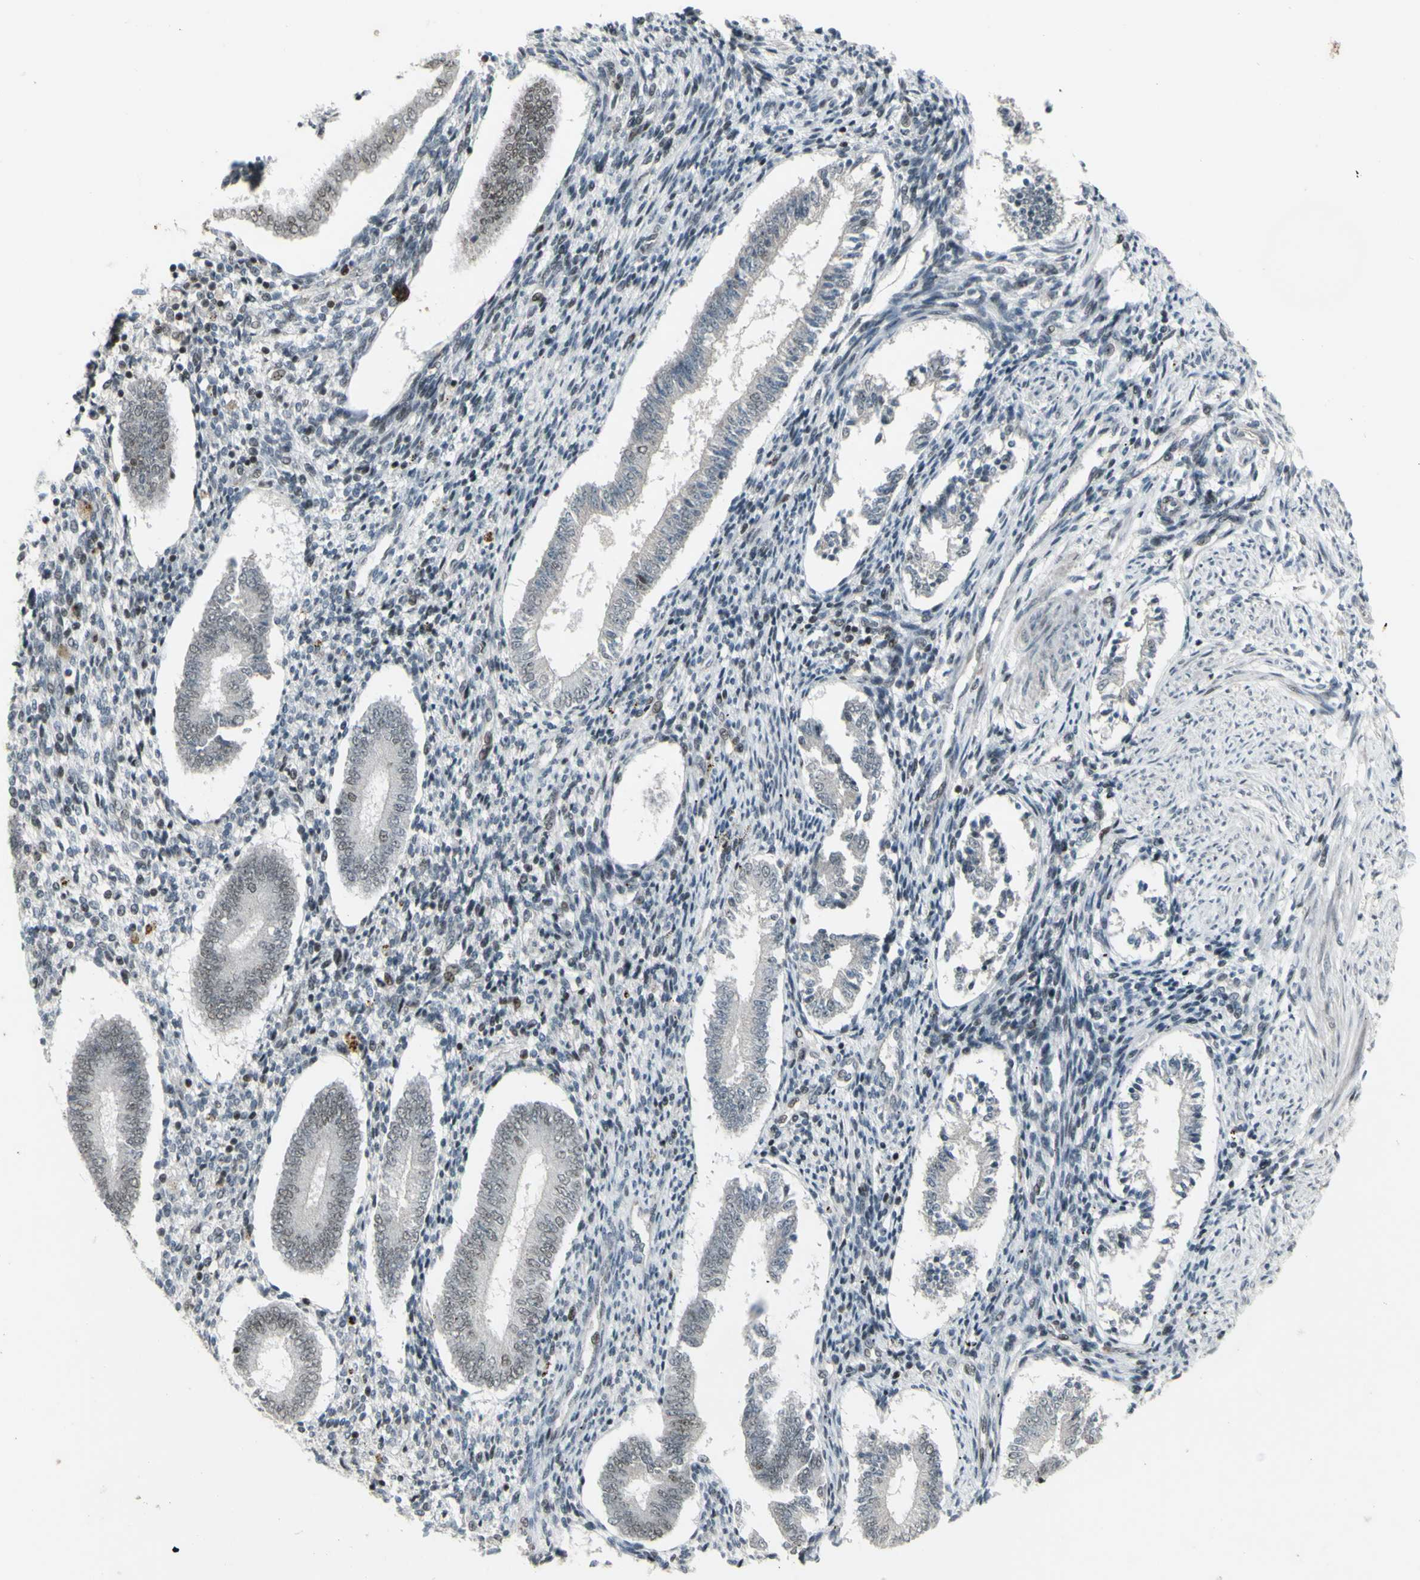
{"staining": {"intensity": "weak", "quantity": "<25%", "location": "nuclear"}, "tissue": "endometrium", "cell_type": "Cells in endometrial stroma", "image_type": "normal", "snomed": [{"axis": "morphology", "description": "Normal tissue, NOS"}, {"axis": "topography", "description": "Endometrium"}], "caption": "This is an immunohistochemistry (IHC) micrograph of unremarkable endometrium. There is no expression in cells in endometrial stroma.", "gene": "SUPT6H", "patient": {"sex": "female", "age": 42}}